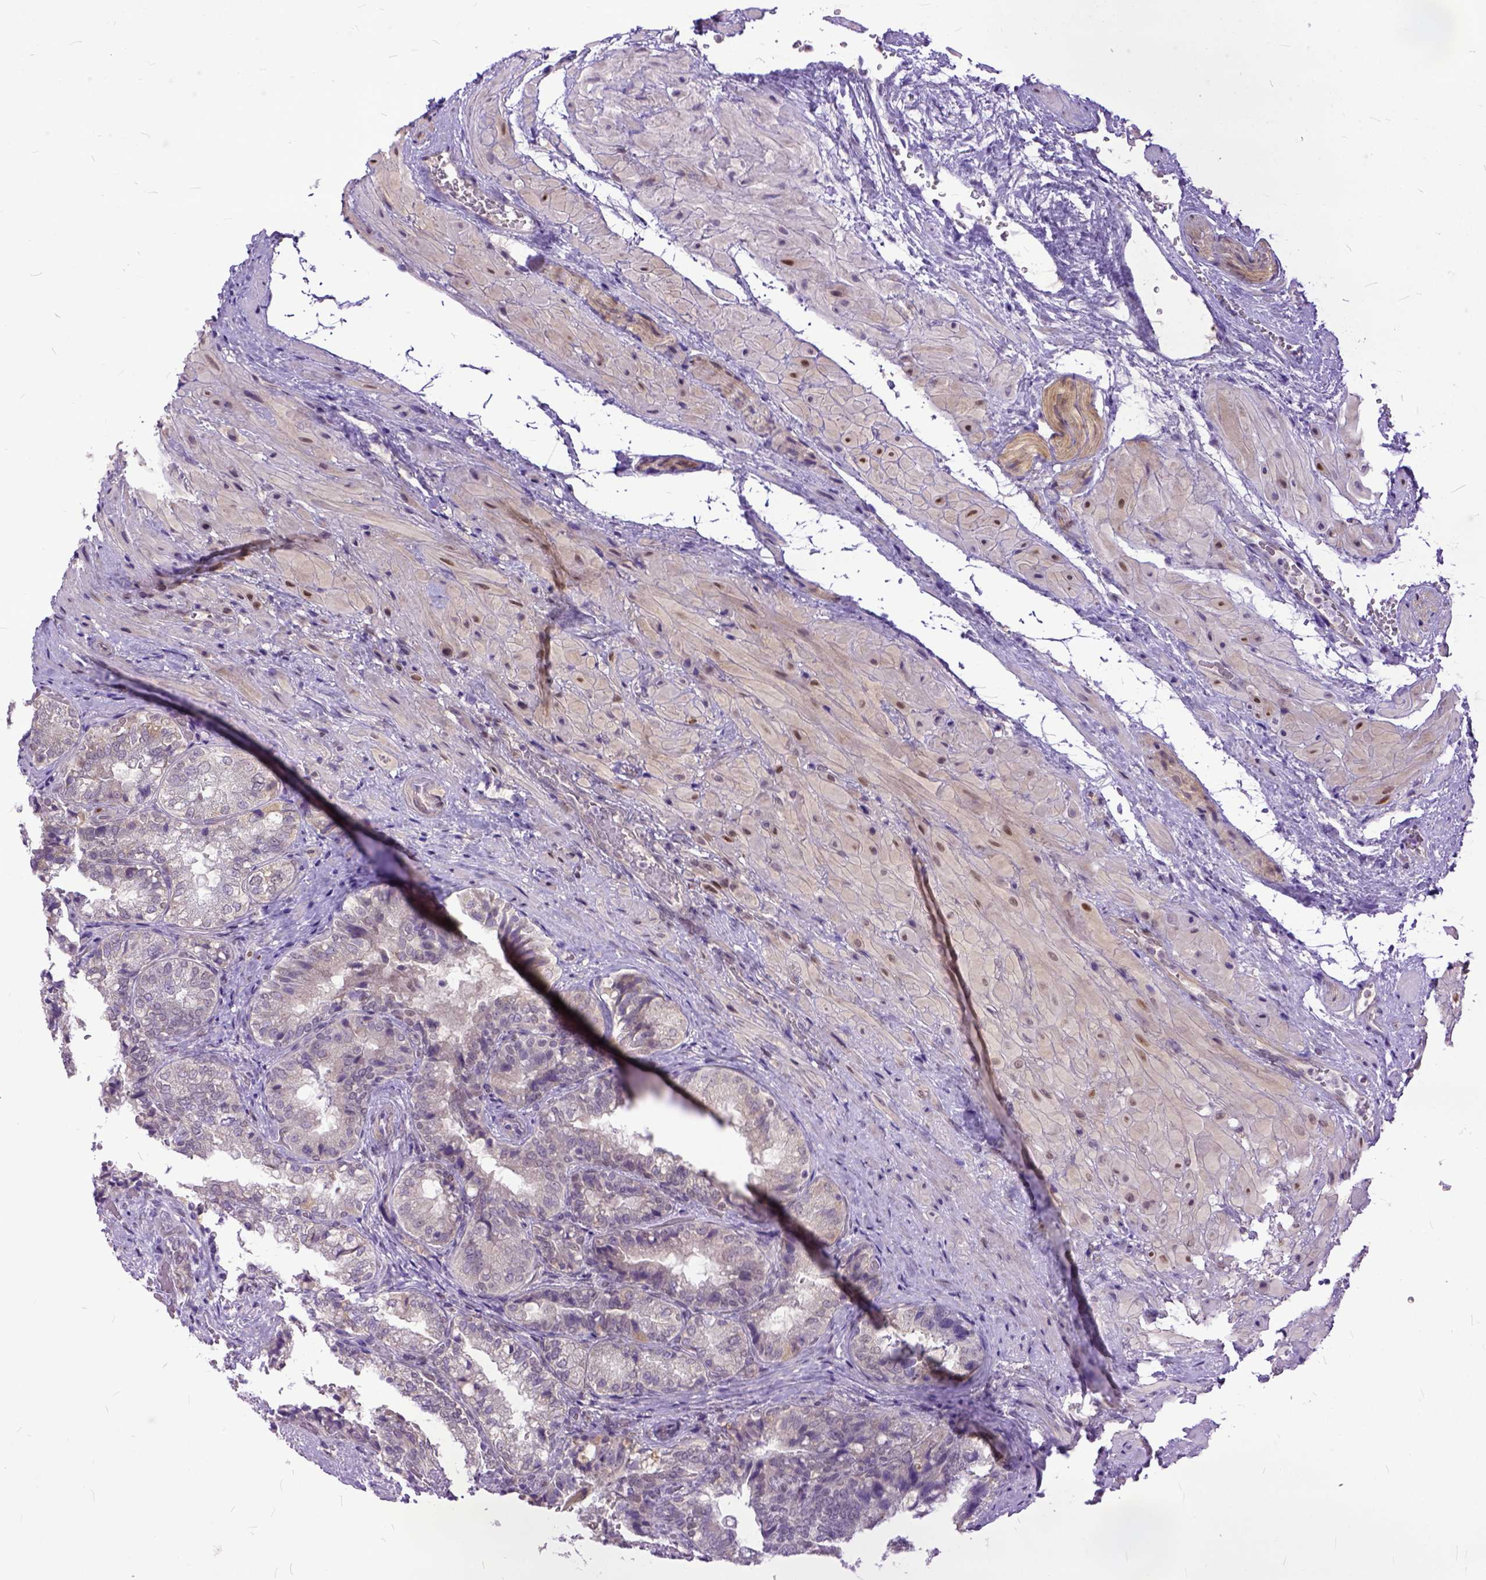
{"staining": {"intensity": "negative", "quantity": "none", "location": "none"}, "tissue": "seminal vesicle", "cell_type": "Glandular cells", "image_type": "normal", "snomed": [{"axis": "morphology", "description": "Normal tissue, NOS"}, {"axis": "topography", "description": "Seminal veicle"}], "caption": "High power microscopy image of an immunohistochemistry micrograph of benign seminal vesicle, revealing no significant staining in glandular cells.", "gene": "TCEAL7", "patient": {"sex": "male", "age": 57}}